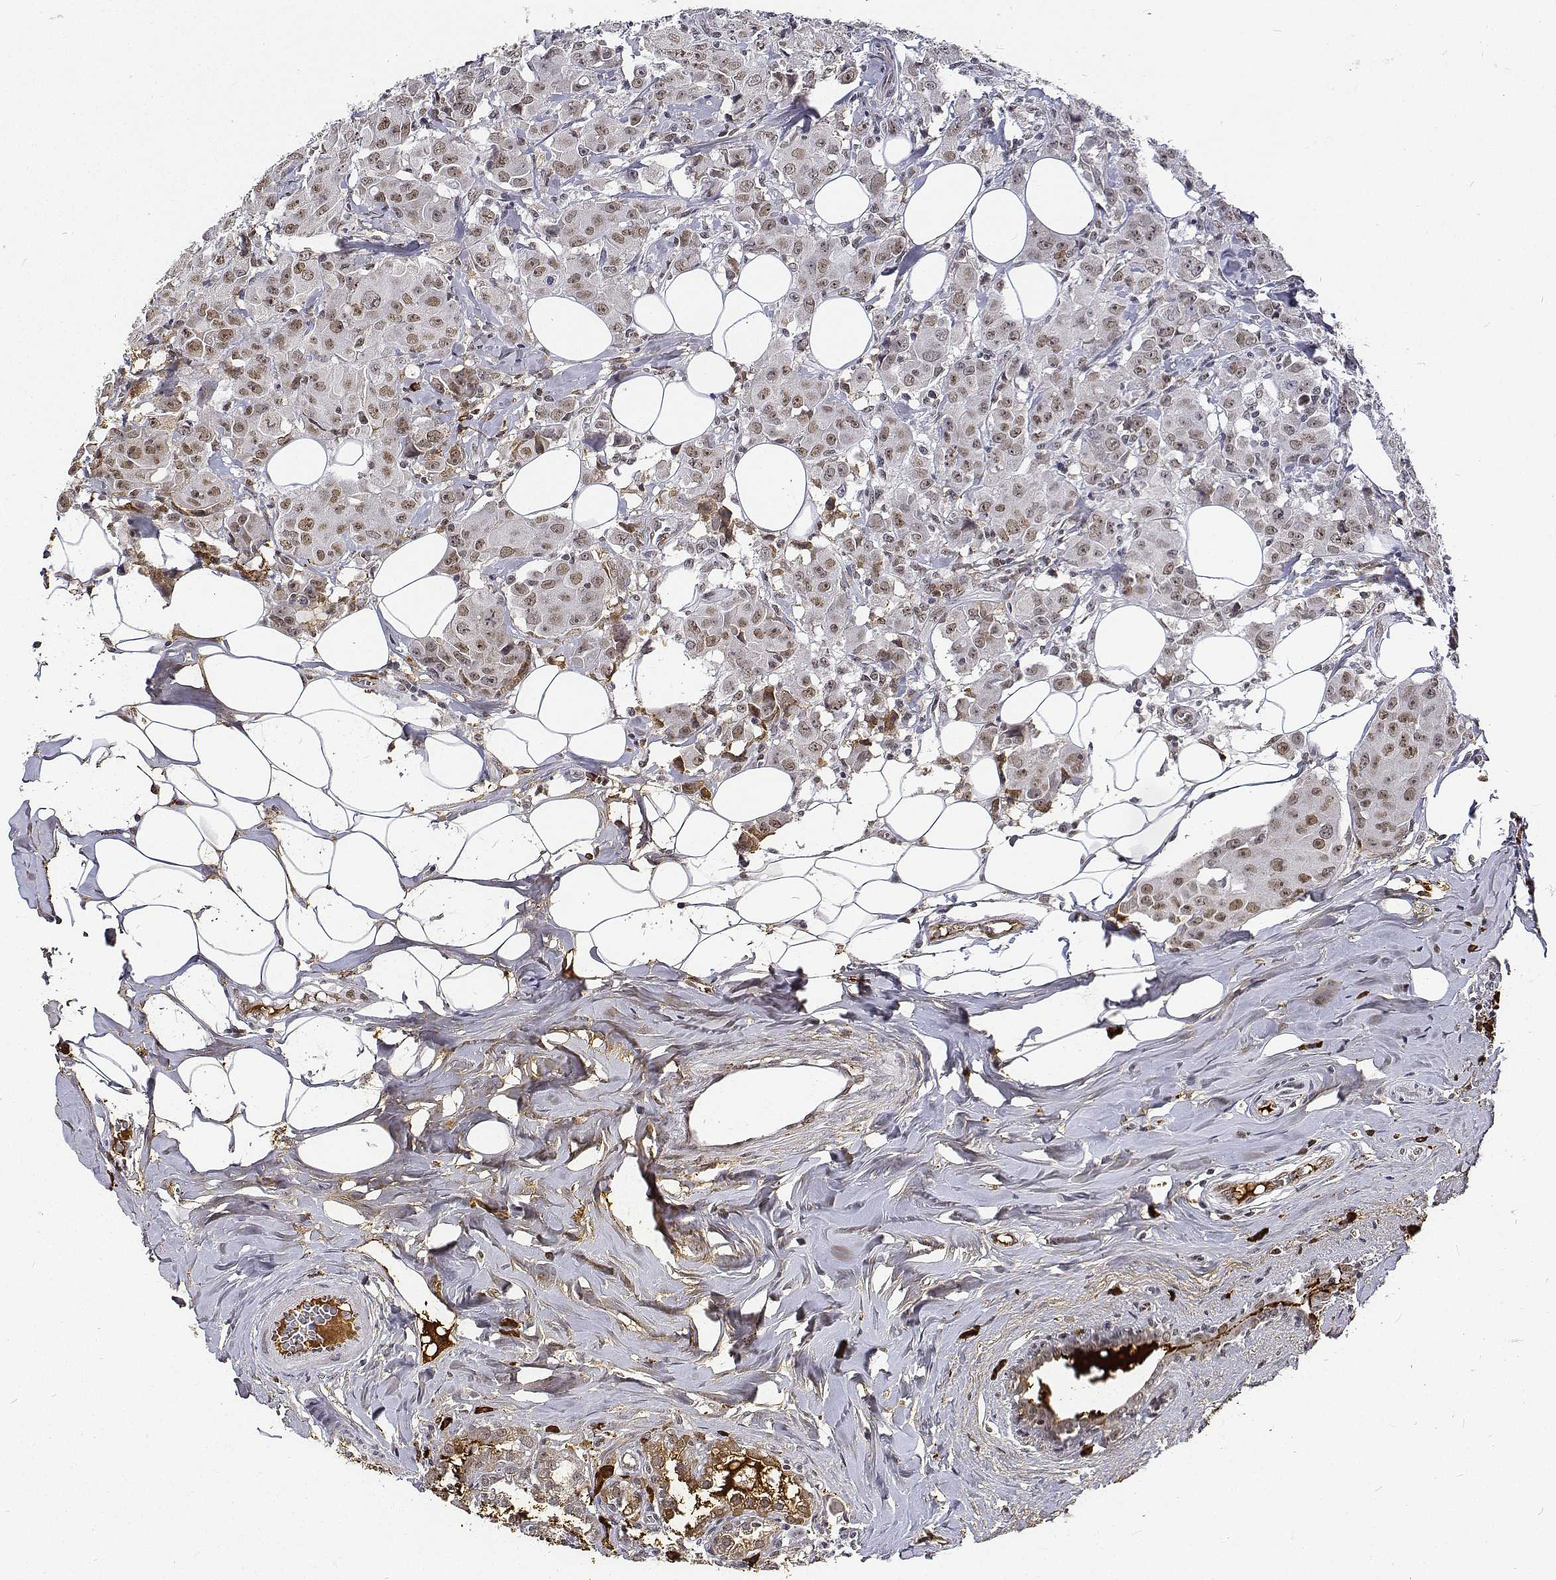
{"staining": {"intensity": "weak", "quantity": ">75%", "location": "nuclear"}, "tissue": "breast cancer", "cell_type": "Tumor cells", "image_type": "cancer", "snomed": [{"axis": "morphology", "description": "Normal tissue, NOS"}, {"axis": "morphology", "description": "Duct carcinoma"}, {"axis": "topography", "description": "Breast"}], "caption": "A brown stain shows weak nuclear expression of a protein in breast cancer tumor cells.", "gene": "ATRX", "patient": {"sex": "female", "age": 43}}